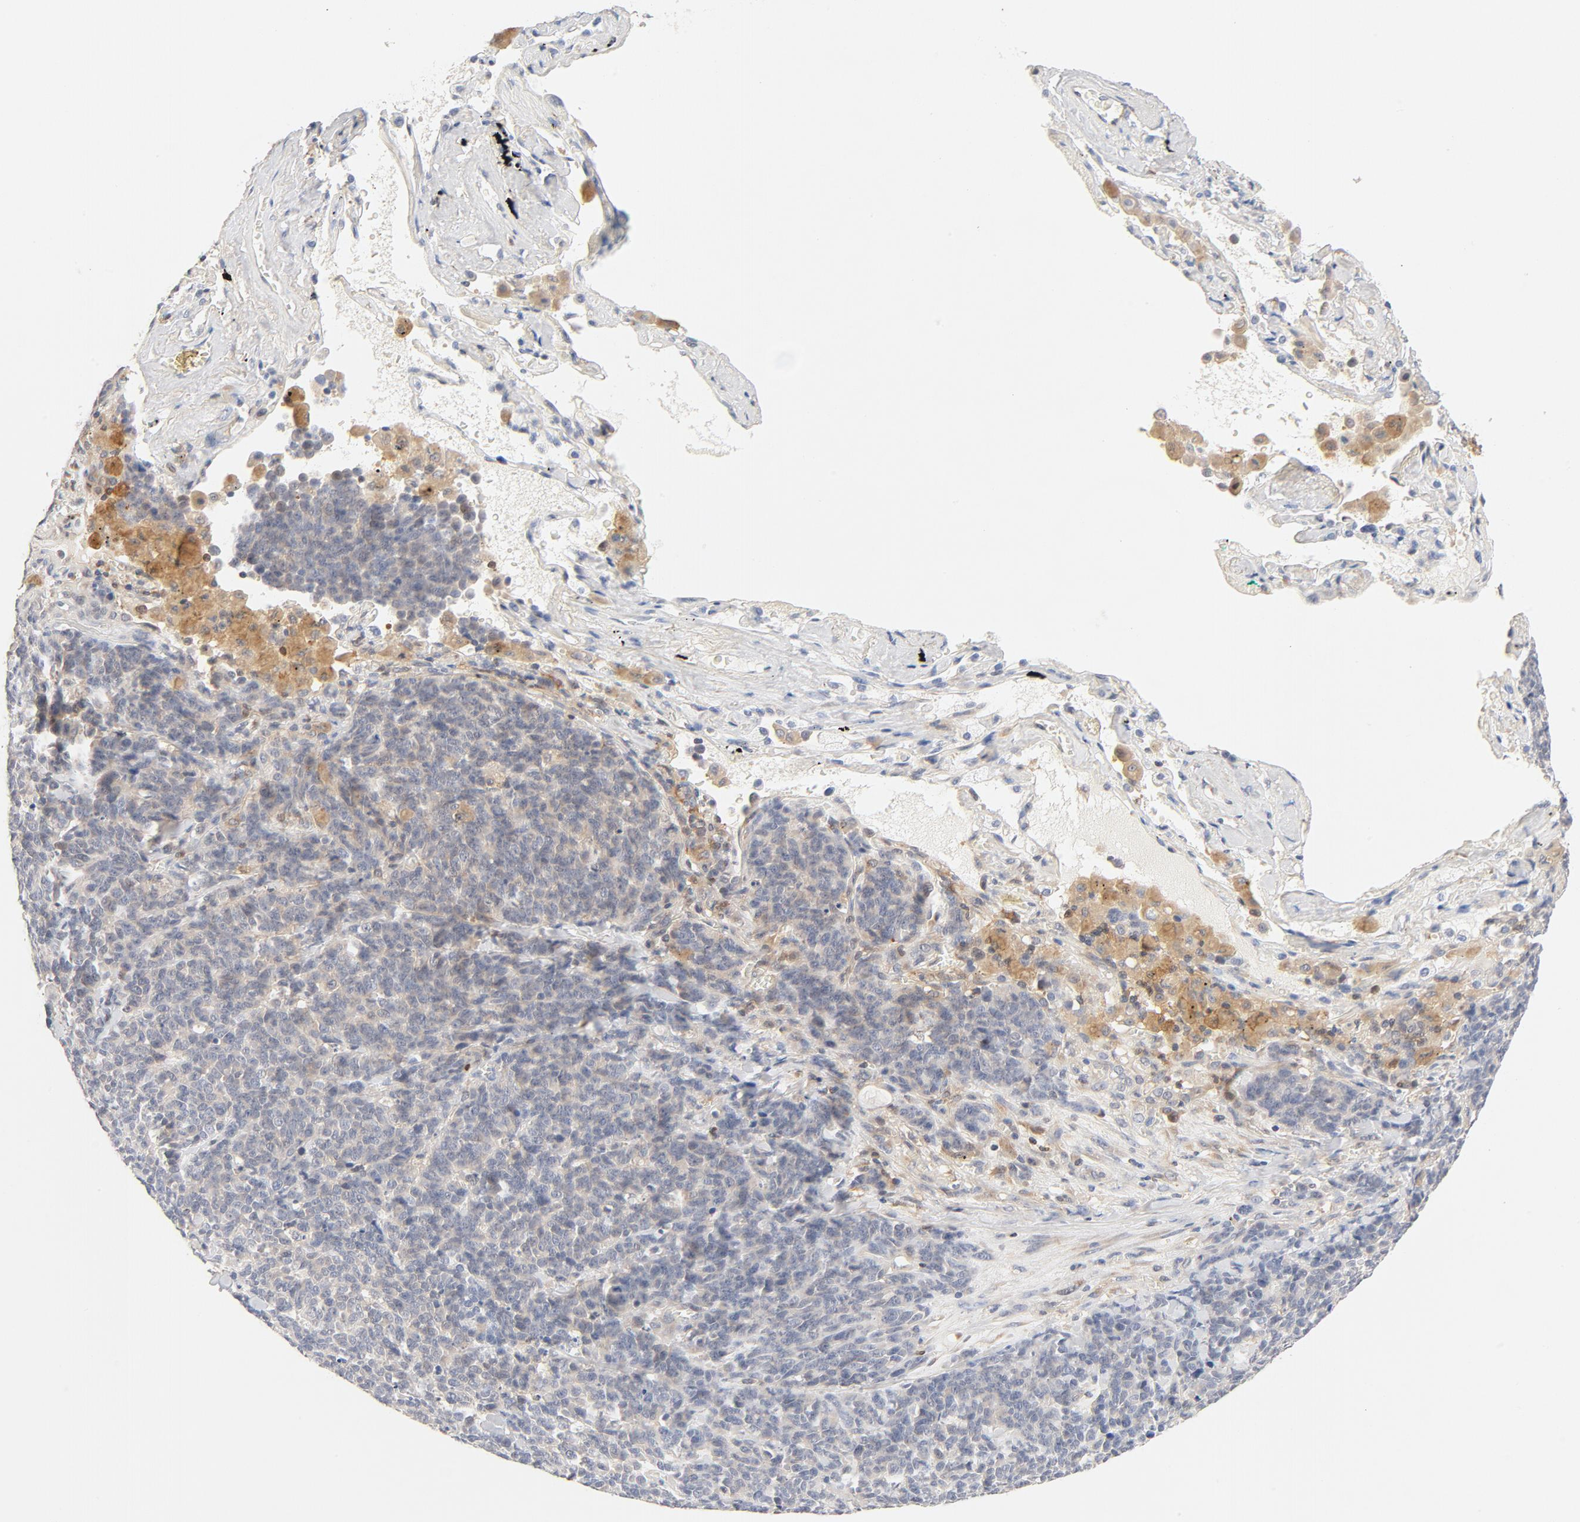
{"staining": {"intensity": "weak", "quantity": "<25%", "location": "cytoplasmic/membranous"}, "tissue": "lung cancer", "cell_type": "Tumor cells", "image_type": "cancer", "snomed": [{"axis": "morphology", "description": "Neoplasm, malignant, NOS"}, {"axis": "topography", "description": "Lung"}], "caption": "Tumor cells show no significant expression in neoplasm (malignant) (lung). Nuclei are stained in blue.", "gene": "STAT1", "patient": {"sex": "female", "age": 58}}